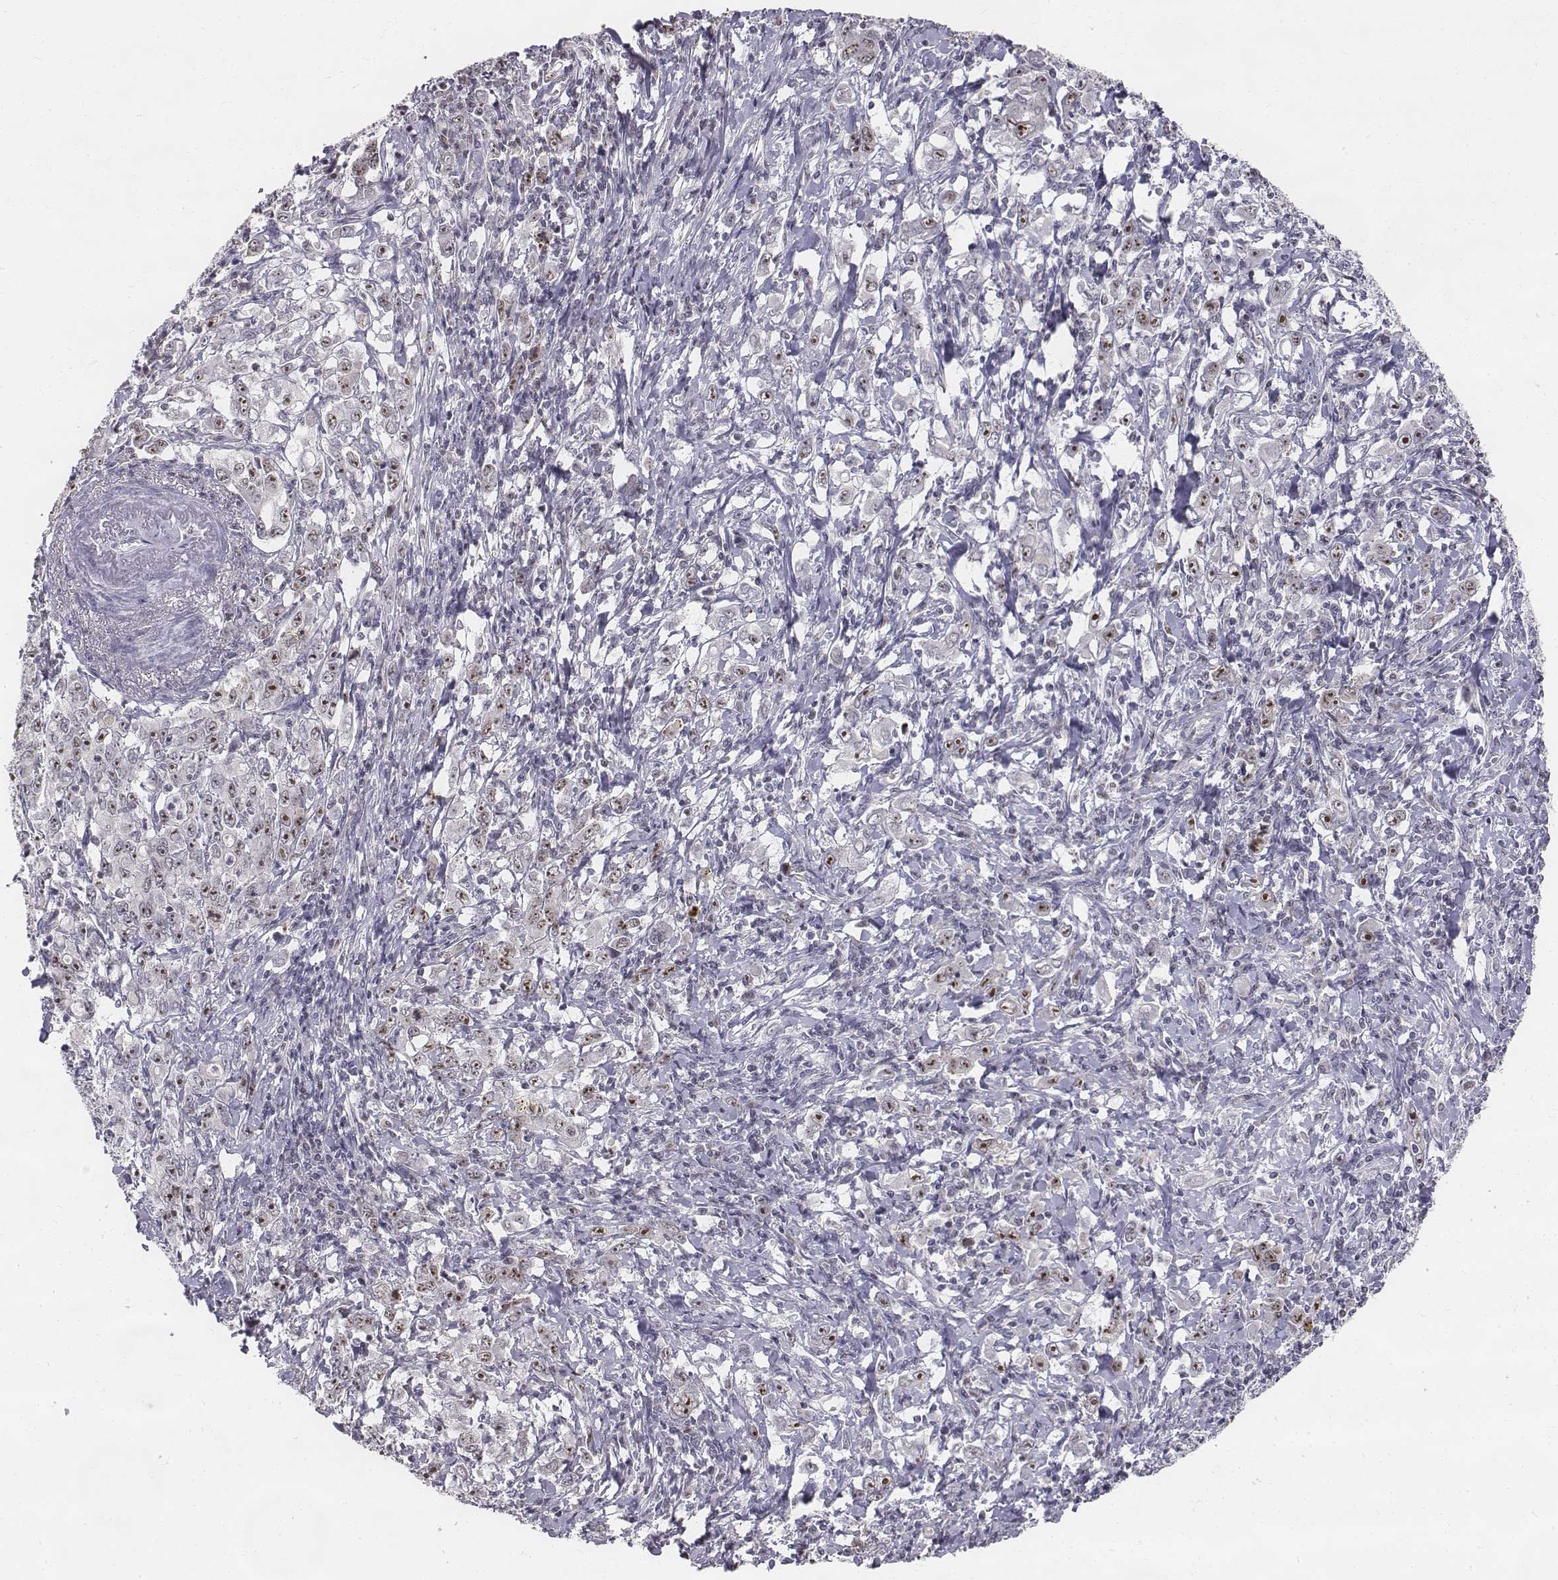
{"staining": {"intensity": "moderate", "quantity": ">75%", "location": "nuclear"}, "tissue": "stomach cancer", "cell_type": "Tumor cells", "image_type": "cancer", "snomed": [{"axis": "morphology", "description": "Adenocarcinoma, NOS"}, {"axis": "topography", "description": "Stomach, lower"}], "caption": "Protein expression analysis of human stomach adenocarcinoma reveals moderate nuclear staining in about >75% of tumor cells.", "gene": "PHF6", "patient": {"sex": "female", "age": 72}}